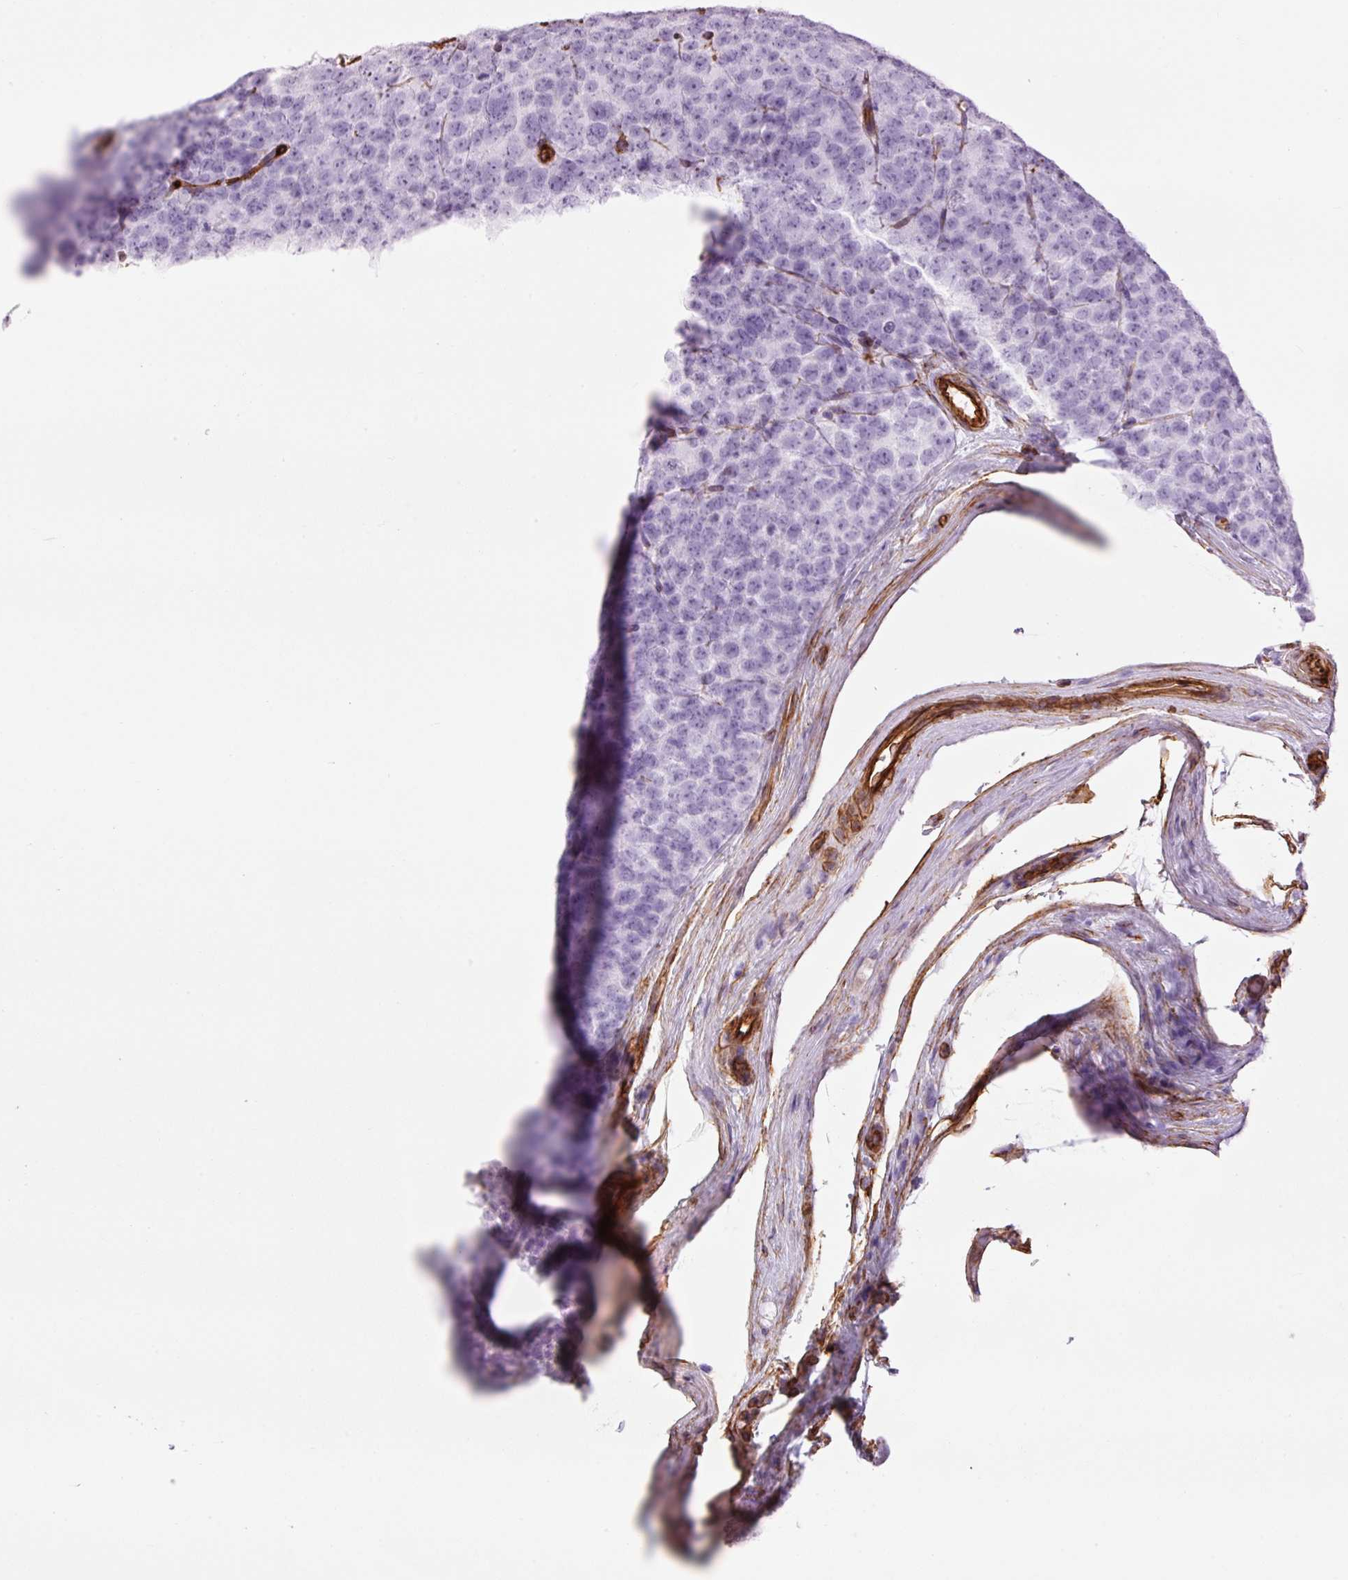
{"staining": {"intensity": "negative", "quantity": "none", "location": "none"}, "tissue": "testis cancer", "cell_type": "Tumor cells", "image_type": "cancer", "snomed": [{"axis": "morphology", "description": "Seminoma, NOS"}, {"axis": "topography", "description": "Testis"}], "caption": "Tumor cells show no significant staining in testis cancer (seminoma). (DAB (3,3'-diaminobenzidine) immunohistochemistry (IHC), high magnification).", "gene": "CAV1", "patient": {"sex": "male", "age": 71}}